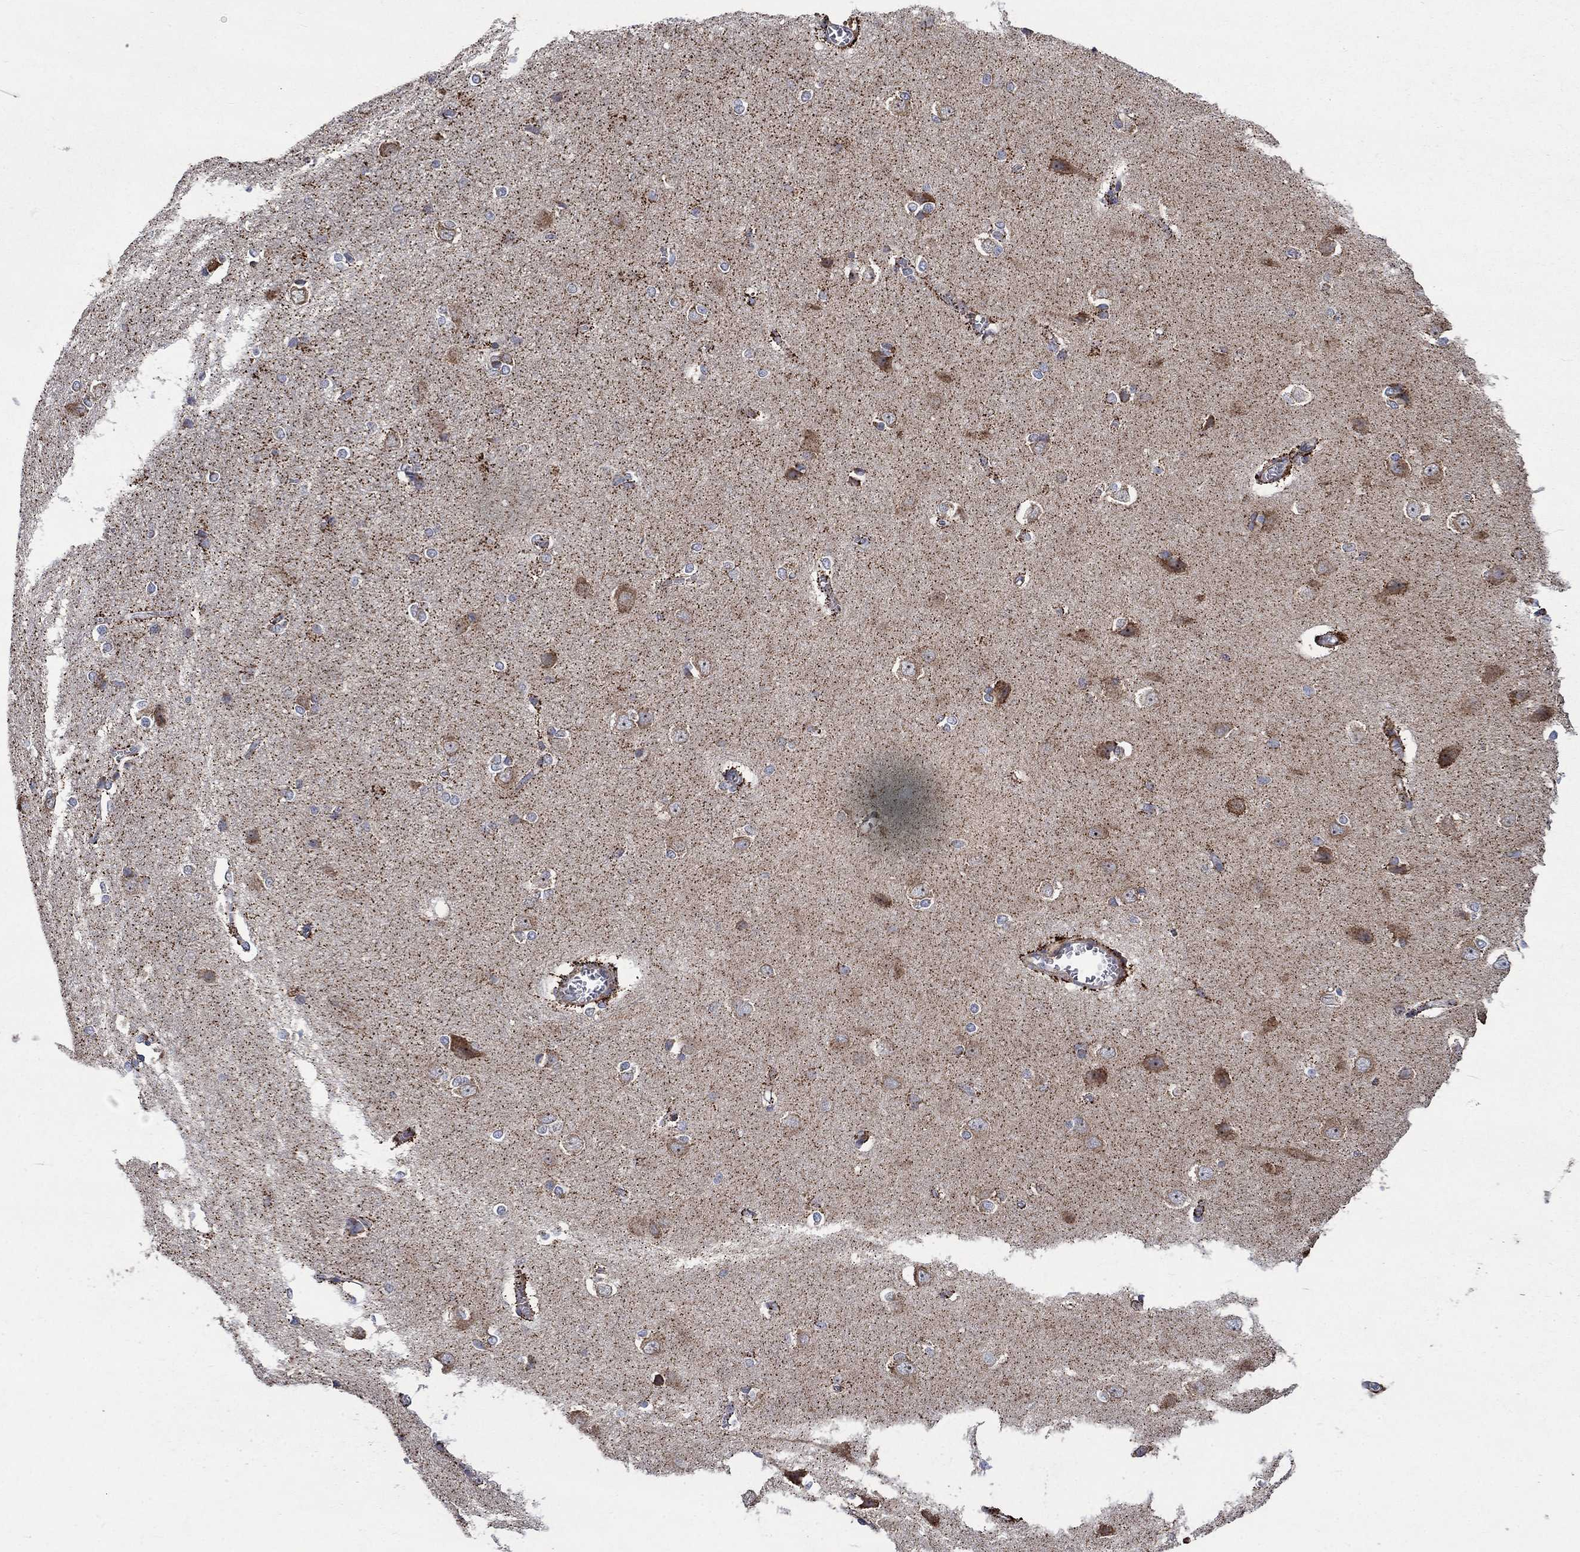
{"staining": {"intensity": "strong", "quantity": "25%-75%", "location": "cytoplasmic/membranous"}, "tissue": "cerebral cortex", "cell_type": "Endothelial cells", "image_type": "normal", "snomed": [{"axis": "morphology", "description": "Normal tissue, NOS"}, {"axis": "topography", "description": "Cerebral cortex"}], "caption": "Unremarkable cerebral cortex displays strong cytoplasmic/membranous expression in about 25%-75% of endothelial cells.", "gene": "RPLP0", "patient": {"sex": "male", "age": 37}}